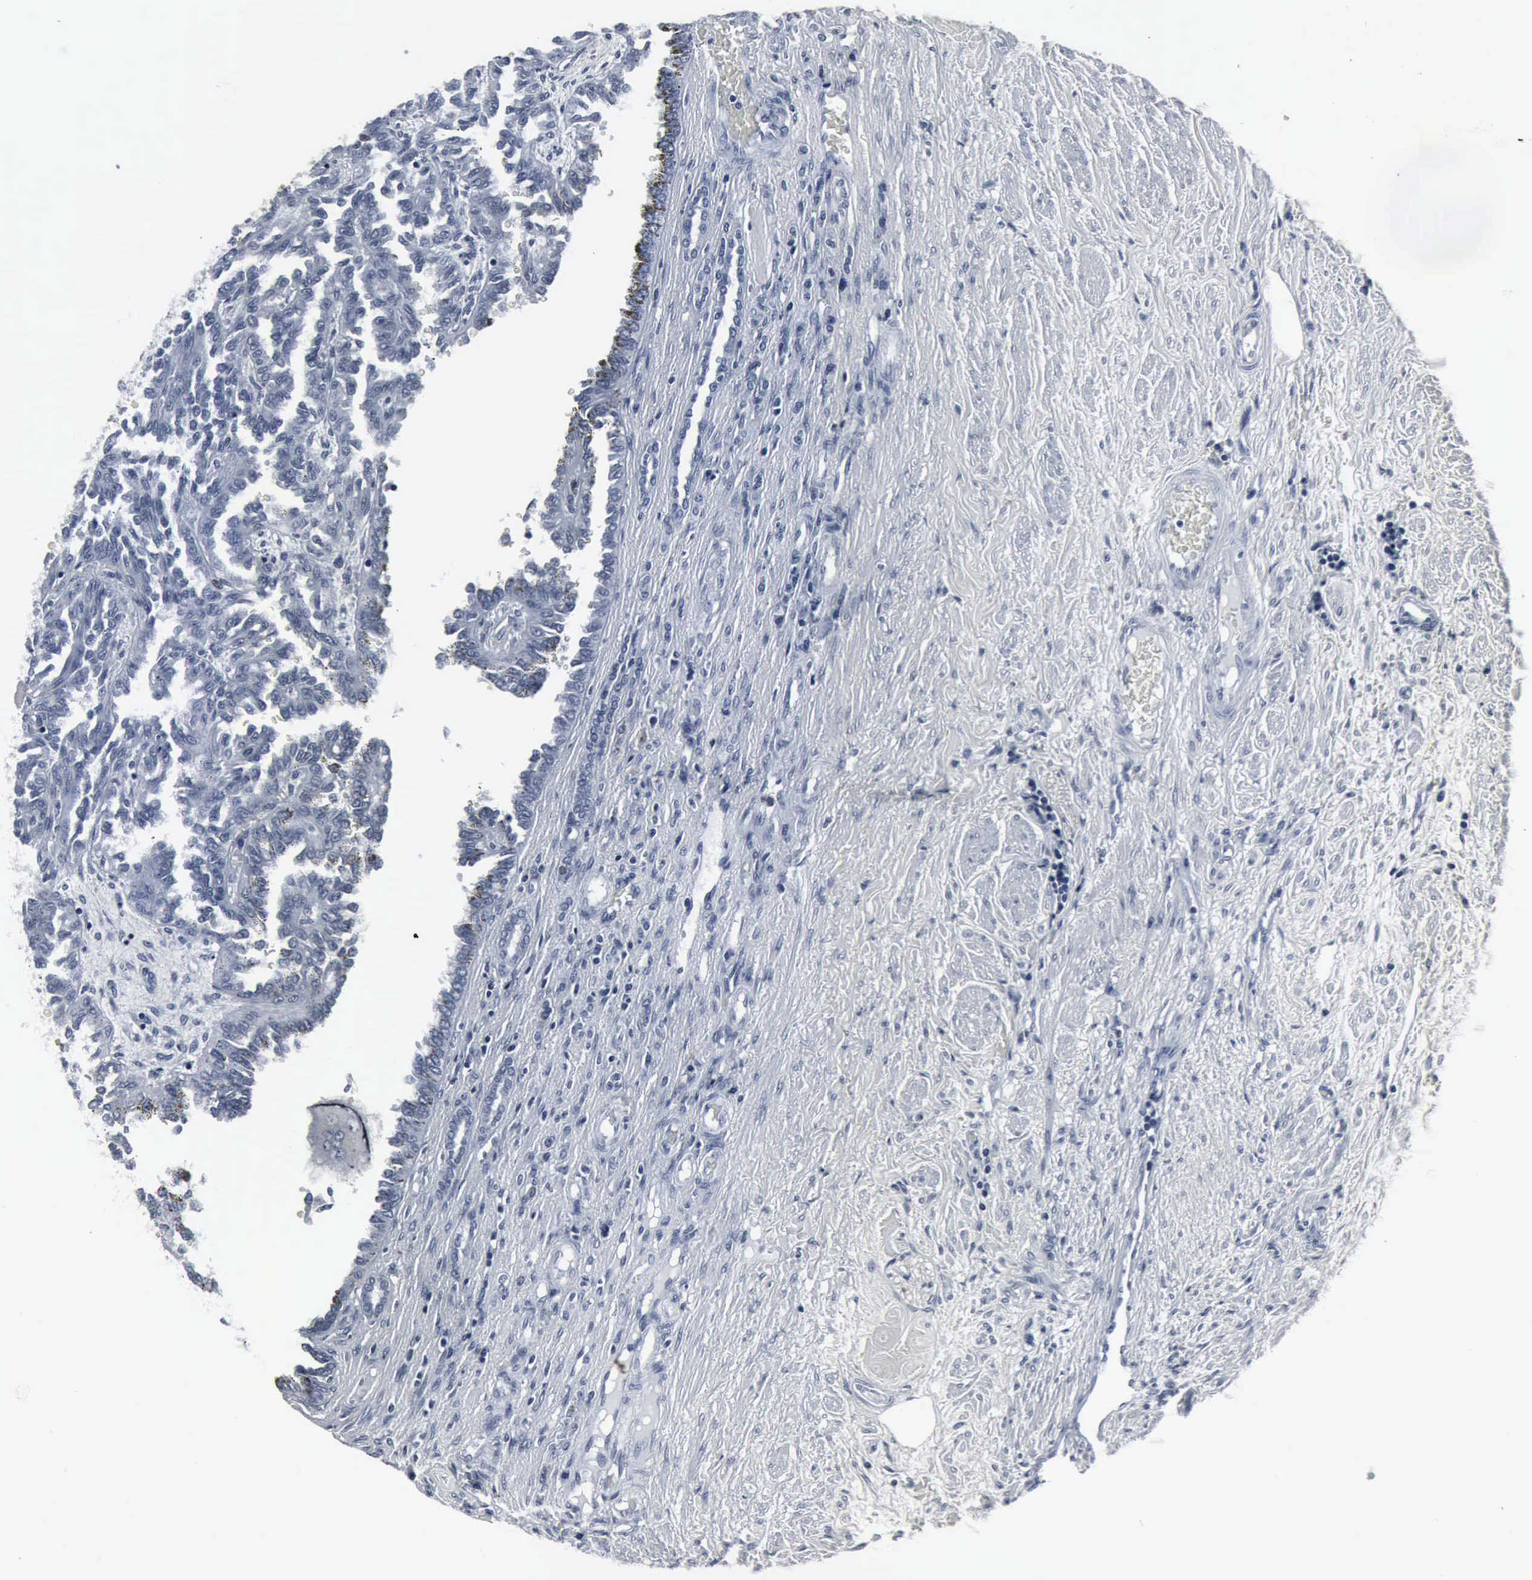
{"staining": {"intensity": "negative", "quantity": "none", "location": "none"}, "tissue": "renal cancer", "cell_type": "Tumor cells", "image_type": "cancer", "snomed": [{"axis": "morphology", "description": "Inflammation, NOS"}, {"axis": "morphology", "description": "Adenocarcinoma, NOS"}, {"axis": "topography", "description": "Kidney"}], "caption": "An IHC histopathology image of renal adenocarcinoma is shown. There is no staining in tumor cells of renal adenocarcinoma. (Brightfield microscopy of DAB (3,3'-diaminobenzidine) immunohistochemistry (IHC) at high magnification).", "gene": "SNAP25", "patient": {"sex": "male", "age": 68}}